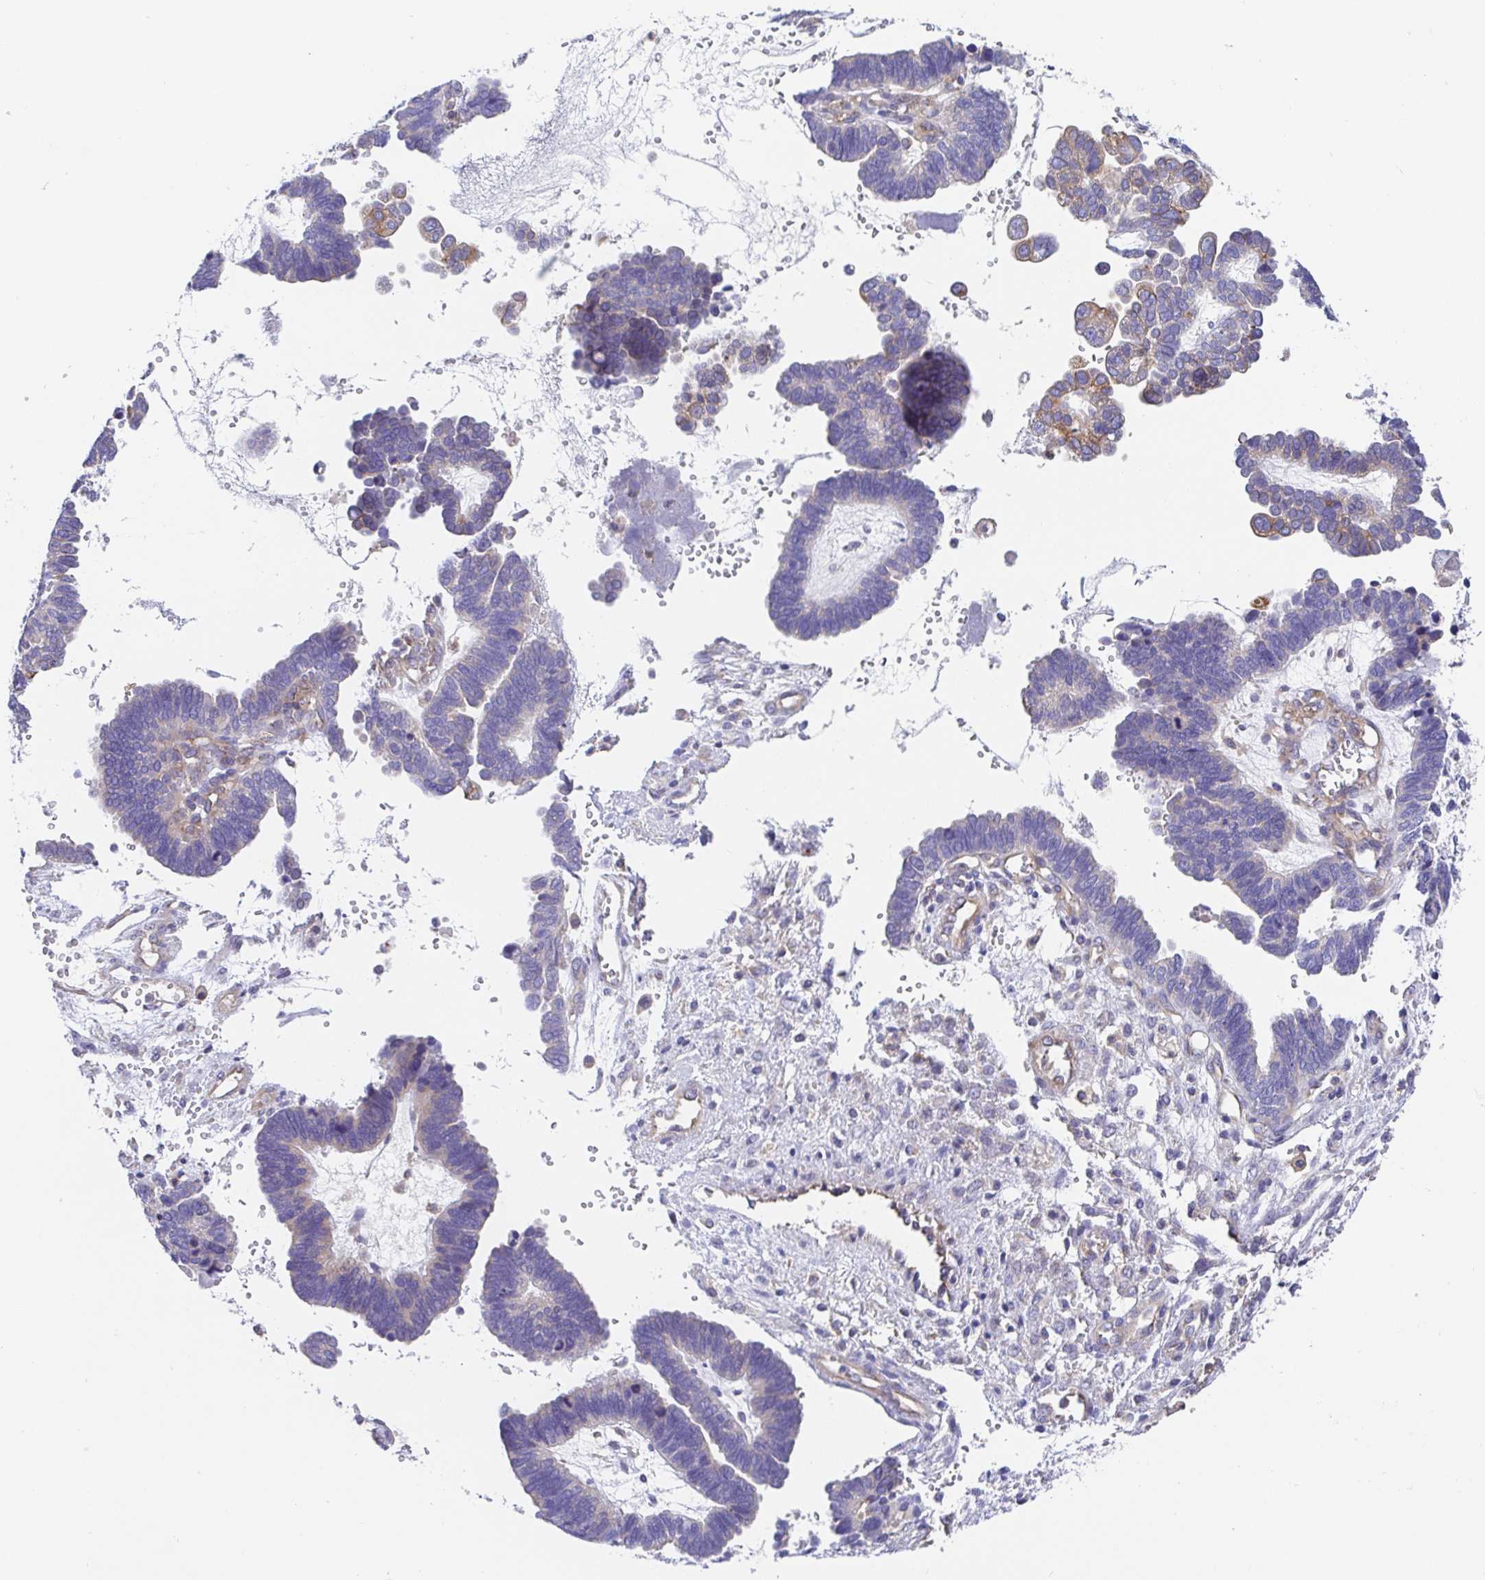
{"staining": {"intensity": "moderate", "quantity": "<25%", "location": "cytoplasmic/membranous"}, "tissue": "ovarian cancer", "cell_type": "Tumor cells", "image_type": "cancer", "snomed": [{"axis": "morphology", "description": "Cystadenocarcinoma, serous, NOS"}, {"axis": "topography", "description": "Ovary"}], "caption": "Immunohistochemistry (IHC) of human ovarian cancer displays low levels of moderate cytoplasmic/membranous positivity in approximately <25% of tumor cells.", "gene": "GOLGA1", "patient": {"sex": "female", "age": 51}}